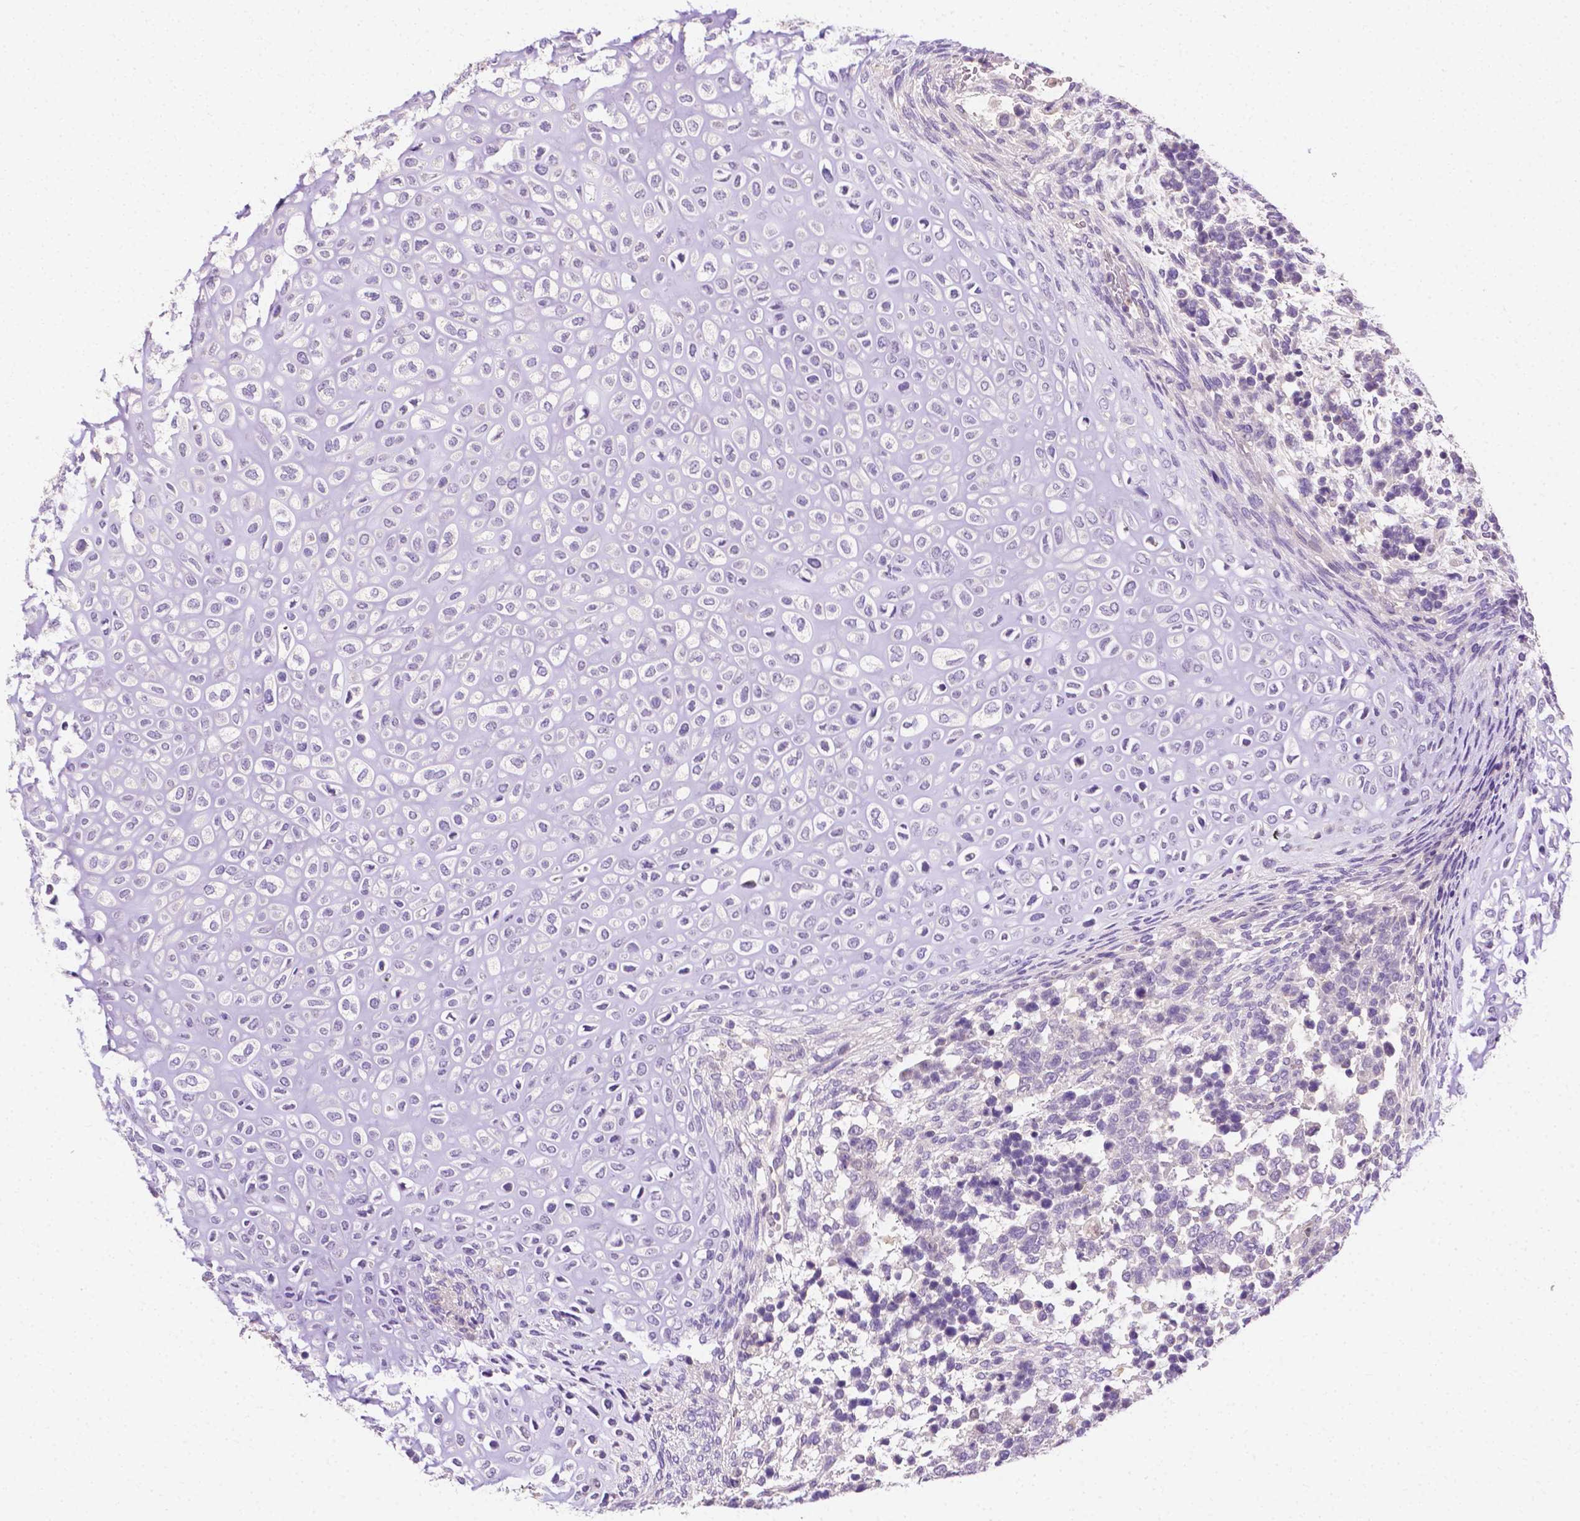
{"staining": {"intensity": "negative", "quantity": "none", "location": "none"}, "tissue": "testis cancer", "cell_type": "Tumor cells", "image_type": "cancer", "snomed": [{"axis": "morphology", "description": "Carcinoma, Embryonal, NOS"}, {"axis": "topography", "description": "Testis"}], "caption": "High power microscopy image of an immunohistochemistry histopathology image of testis cancer, revealing no significant expression in tumor cells.", "gene": "NXPH2", "patient": {"sex": "male", "age": 23}}